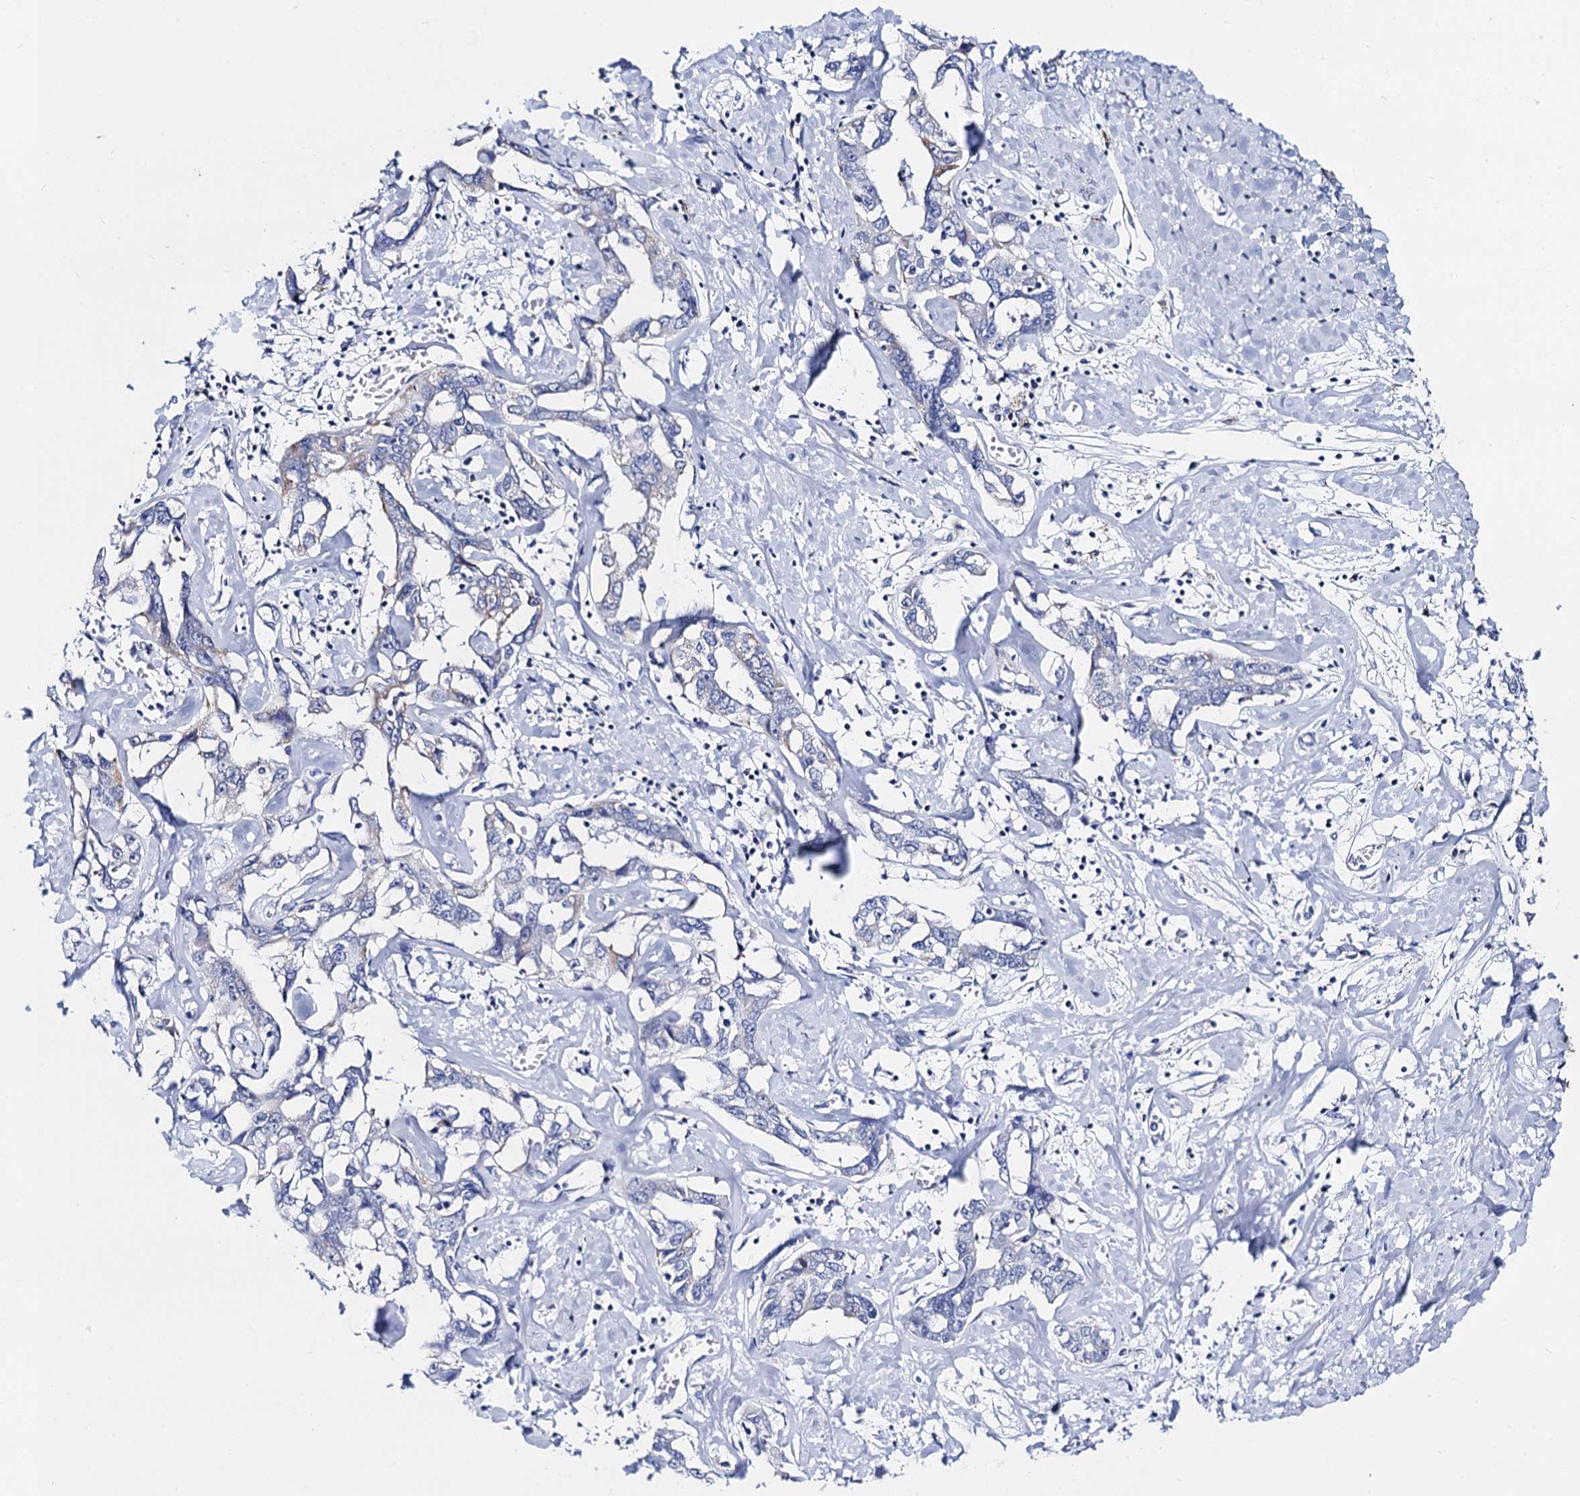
{"staining": {"intensity": "negative", "quantity": "none", "location": "none"}, "tissue": "liver cancer", "cell_type": "Tumor cells", "image_type": "cancer", "snomed": [{"axis": "morphology", "description": "Cholangiocarcinoma"}, {"axis": "topography", "description": "Liver"}], "caption": "A micrograph of liver cholangiocarcinoma stained for a protein shows no brown staining in tumor cells.", "gene": "ACADSB", "patient": {"sex": "male", "age": 59}}